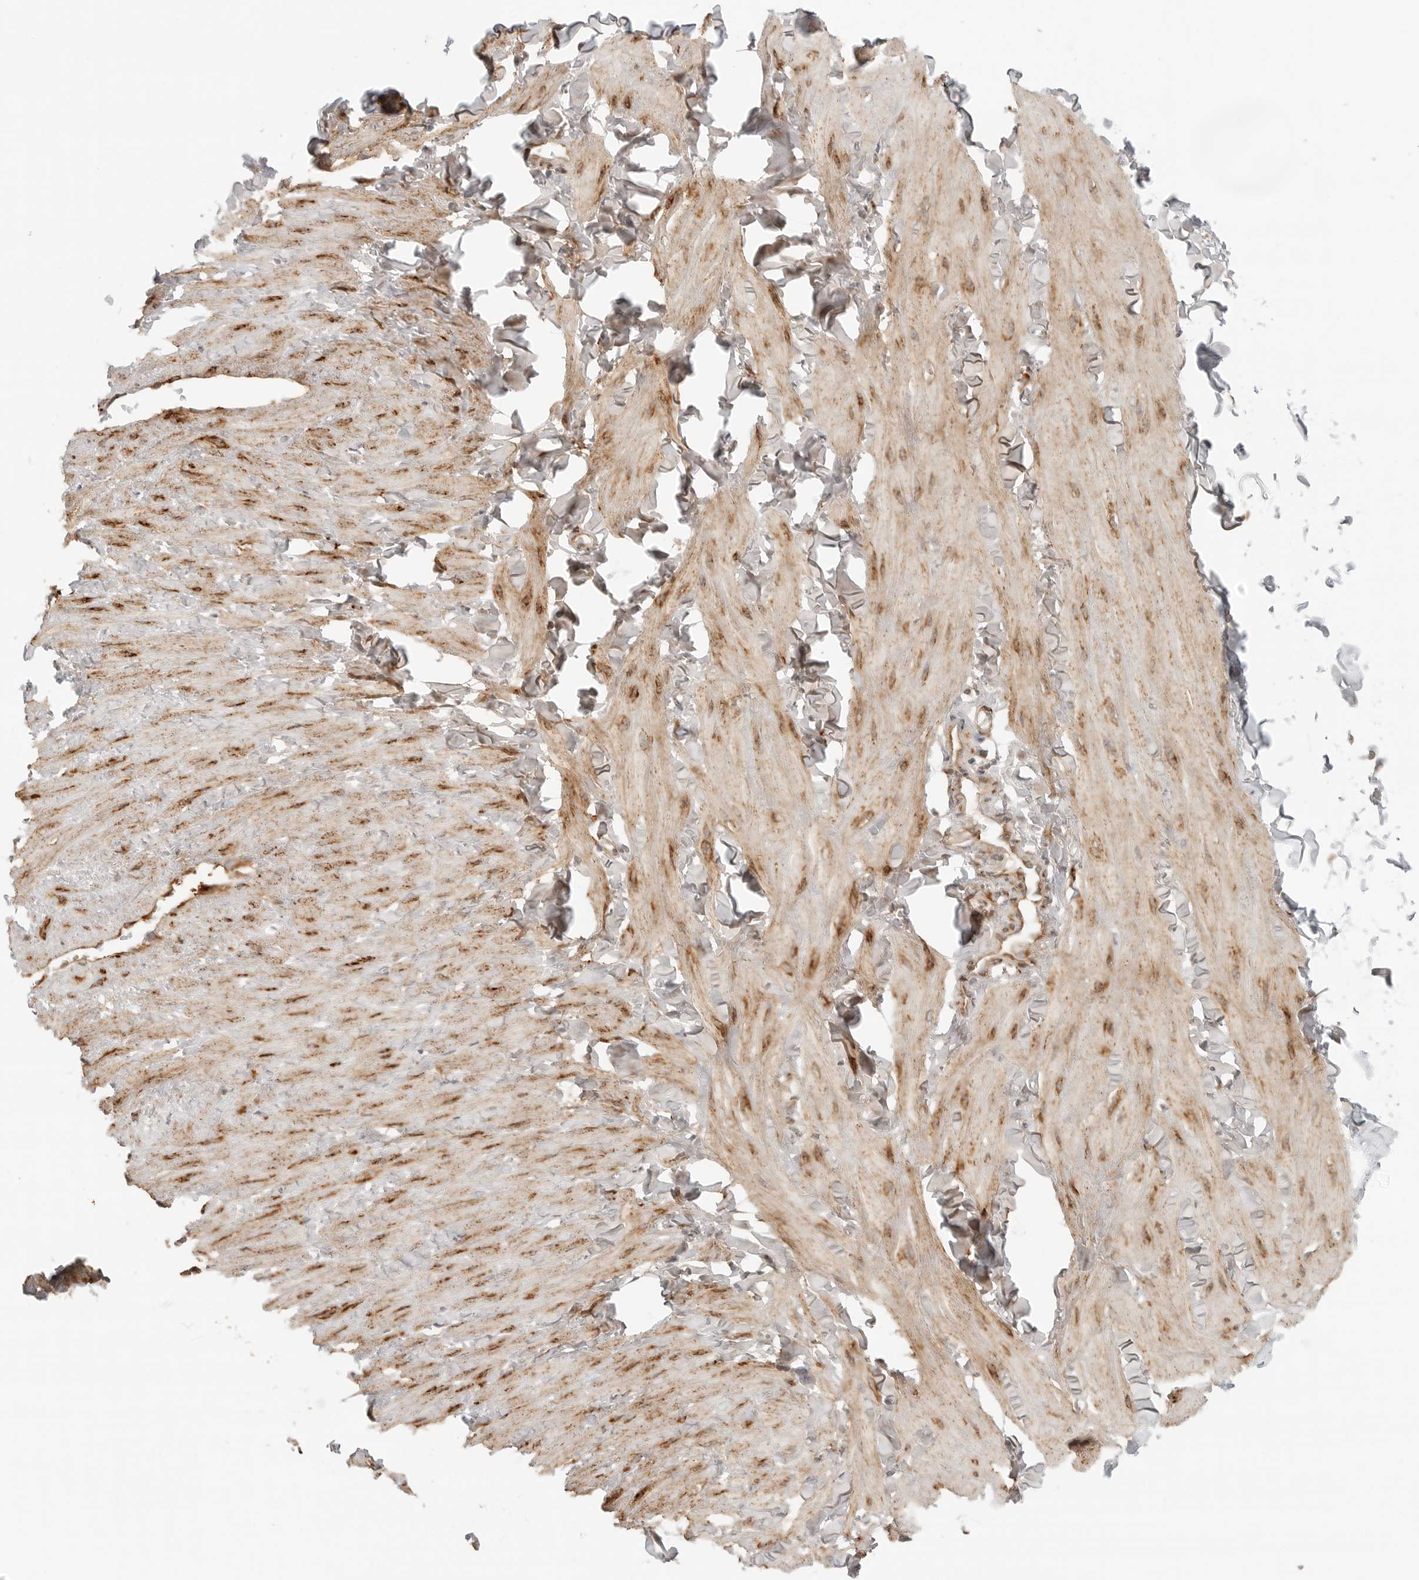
{"staining": {"intensity": "weak", "quantity": "25%-75%", "location": "cytoplasmic/membranous"}, "tissue": "adipose tissue", "cell_type": "Adipocytes", "image_type": "normal", "snomed": [{"axis": "morphology", "description": "Normal tissue, NOS"}, {"axis": "topography", "description": "Adipose tissue"}, {"axis": "topography", "description": "Vascular tissue"}, {"axis": "topography", "description": "Peripheral nerve tissue"}], "caption": "Protein staining displays weak cytoplasmic/membranous positivity in about 25%-75% of adipocytes in unremarkable adipose tissue.", "gene": "C1QTNF1", "patient": {"sex": "male", "age": 25}}